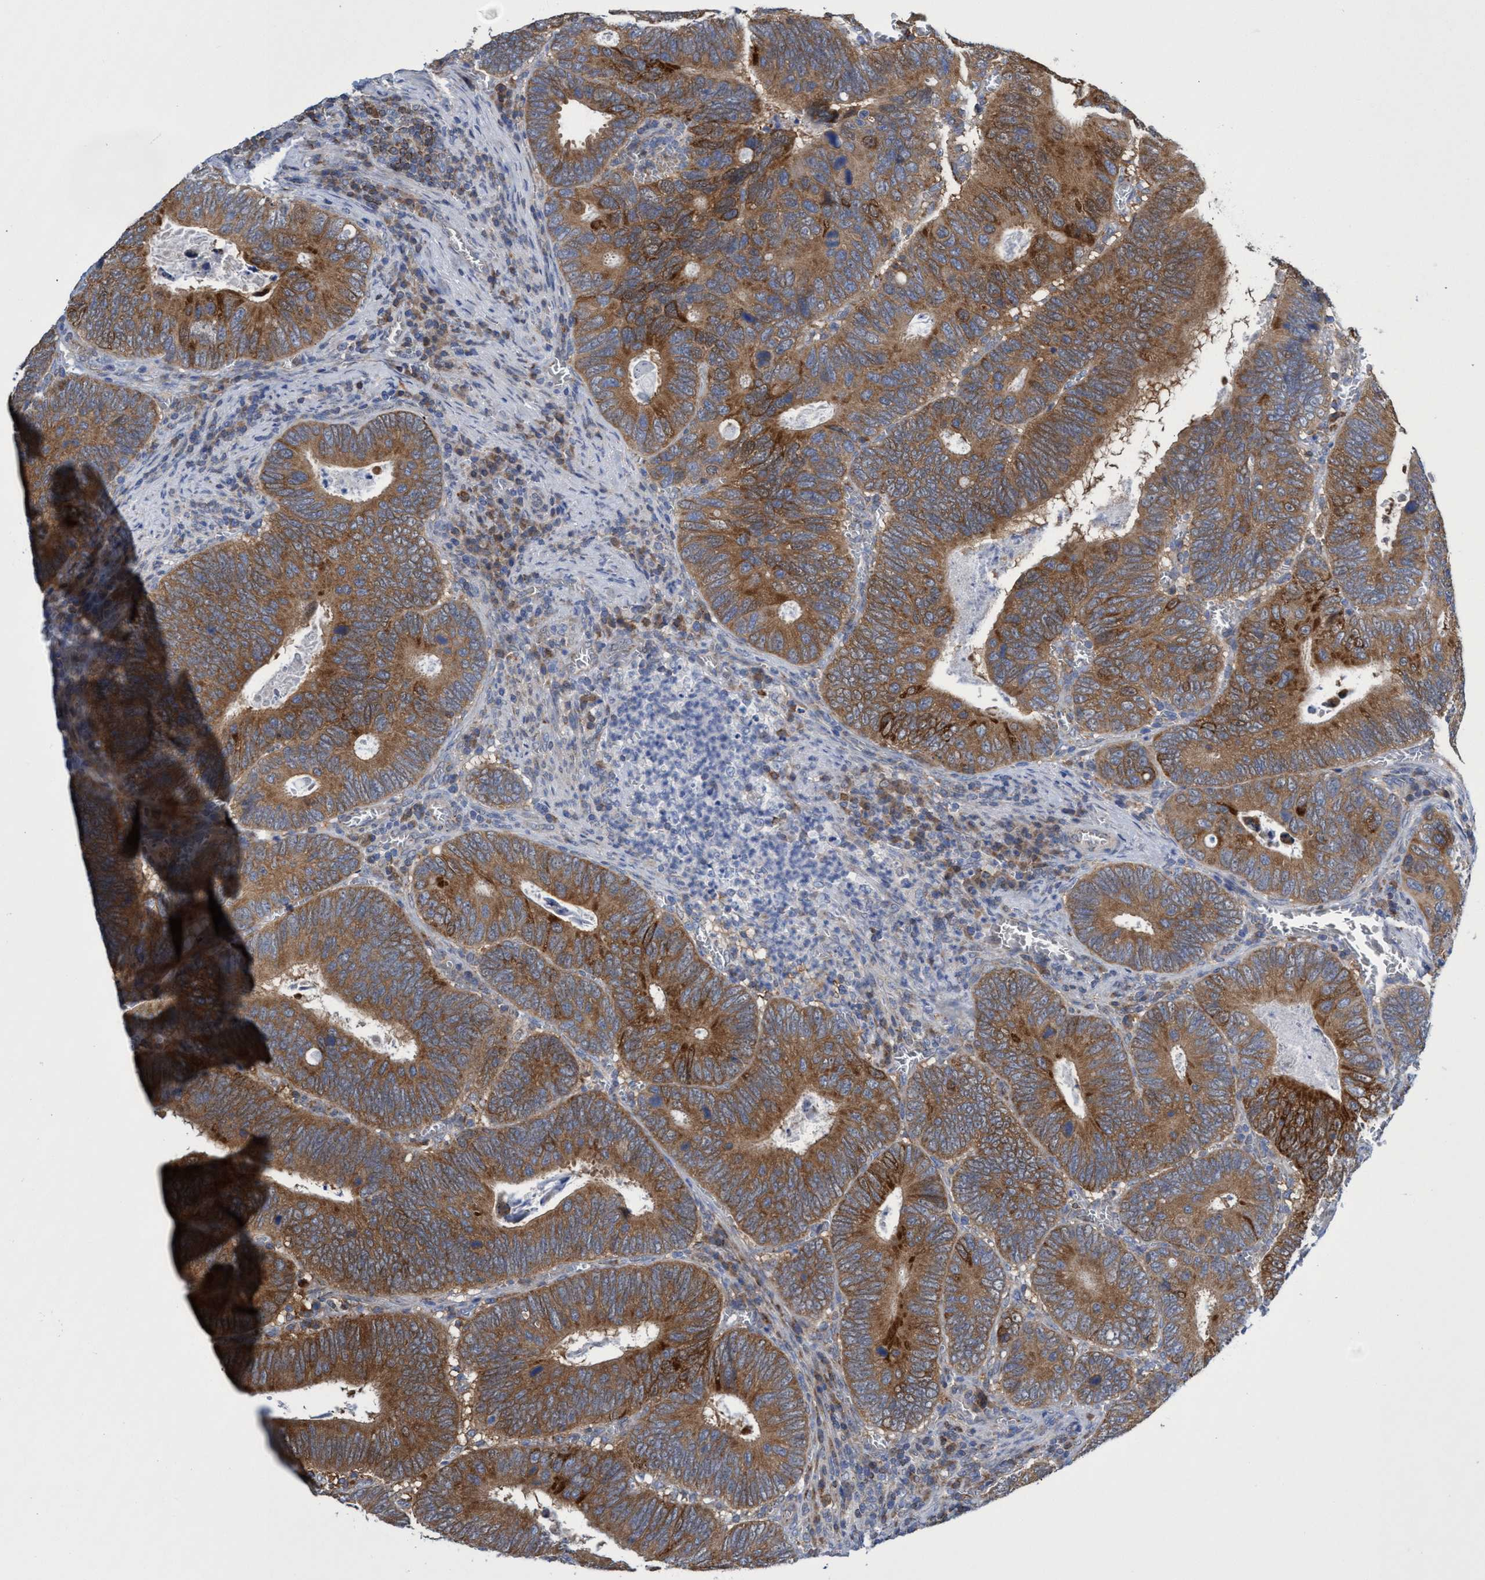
{"staining": {"intensity": "moderate", "quantity": ">75%", "location": "cytoplasmic/membranous"}, "tissue": "colorectal cancer", "cell_type": "Tumor cells", "image_type": "cancer", "snomed": [{"axis": "morphology", "description": "Inflammation, NOS"}, {"axis": "morphology", "description": "Adenocarcinoma, NOS"}, {"axis": "topography", "description": "Colon"}], "caption": "This micrograph demonstrates colorectal adenocarcinoma stained with immunohistochemistry to label a protein in brown. The cytoplasmic/membranous of tumor cells show moderate positivity for the protein. Nuclei are counter-stained blue.", "gene": "CRYZ", "patient": {"sex": "male", "age": 72}}